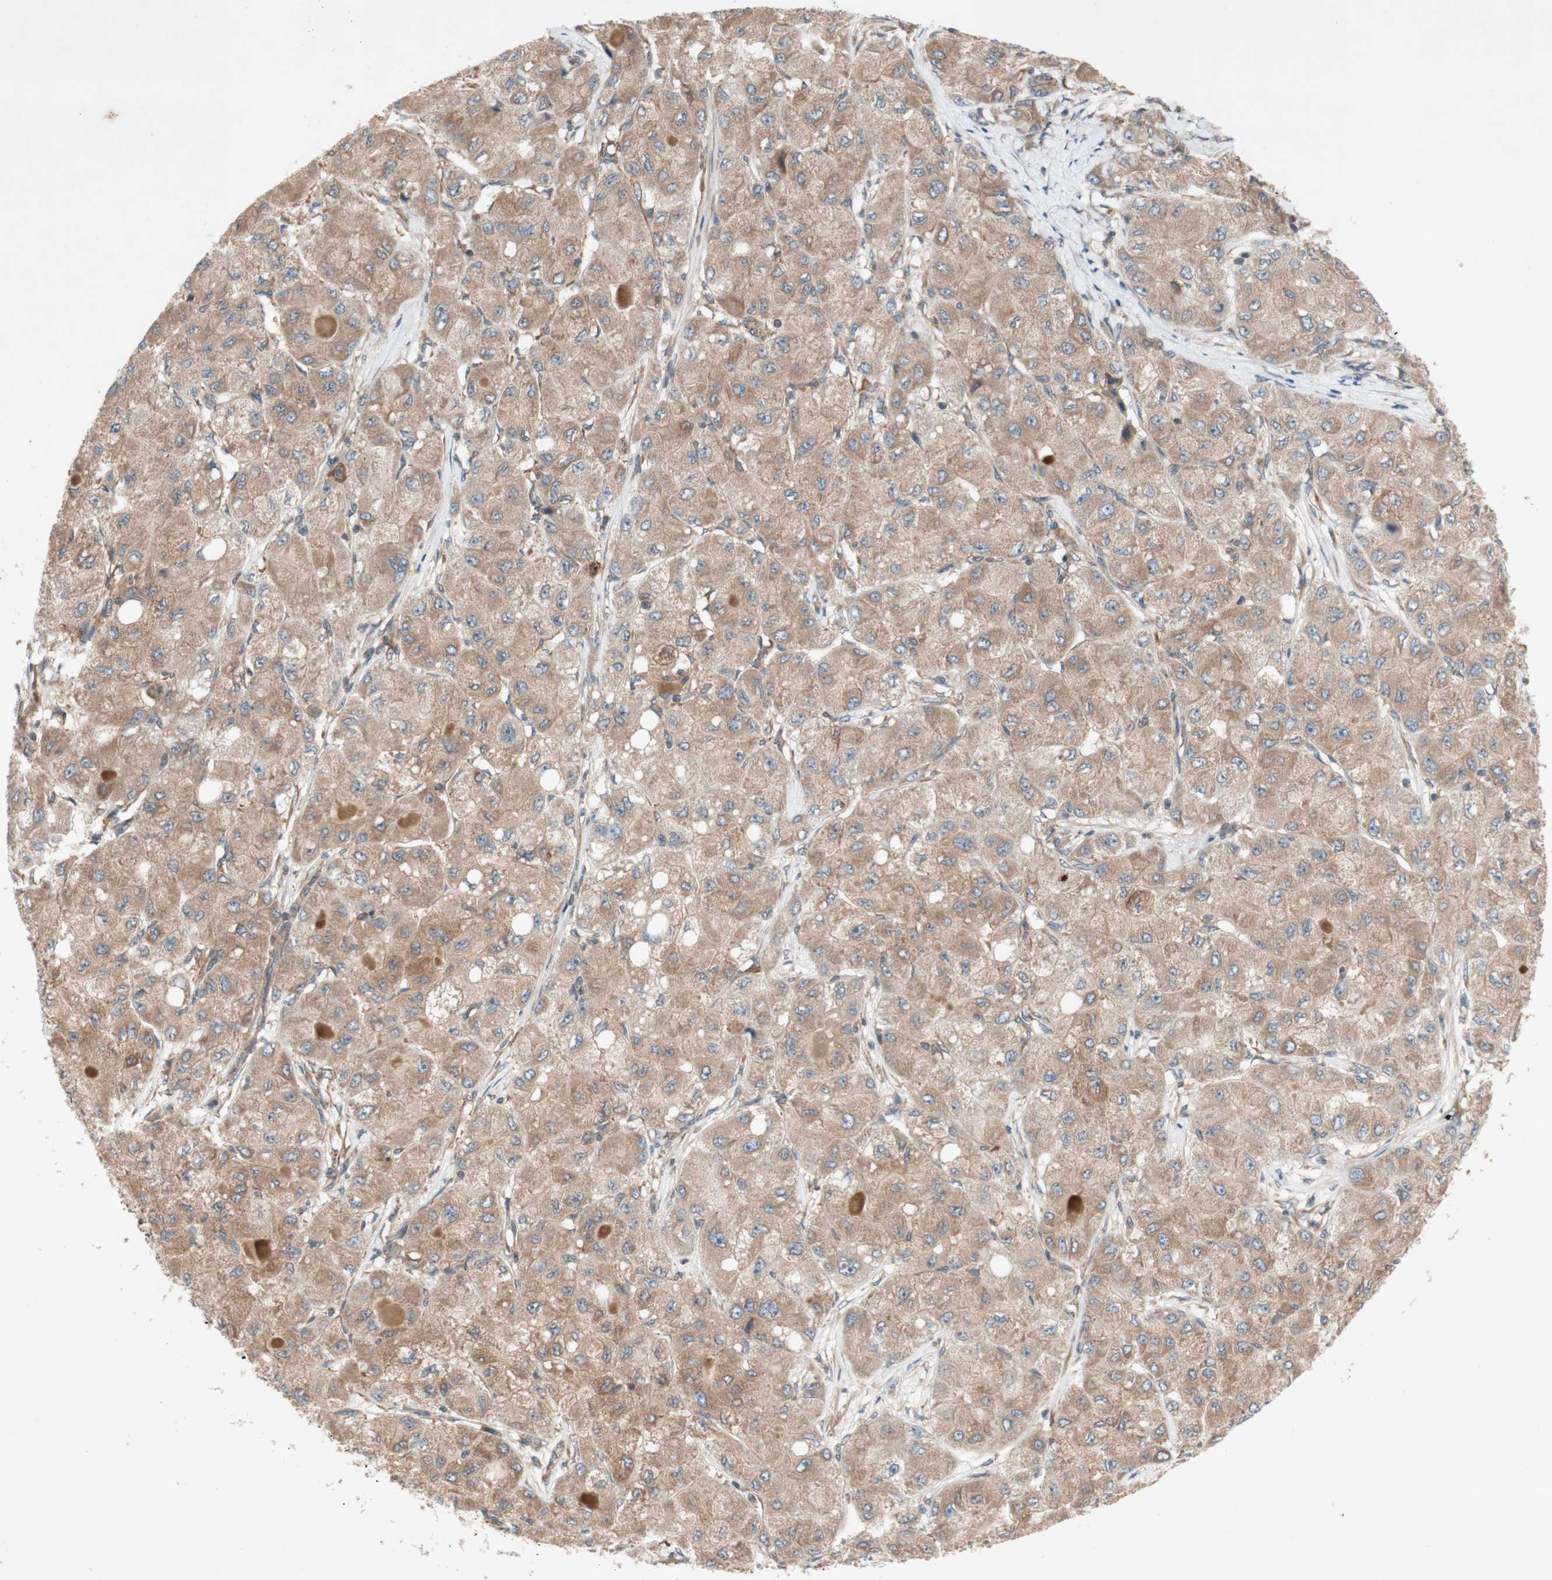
{"staining": {"intensity": "moderate", "quantity": ">75%", "location": "cytoplasmic/membranous"}, "tissue": "liver cancer", "cell_type": "Tumor cells", "image_type": "cancer", "snomed": [{"axis": "morphology", "description": "Carcinoma, Hepatocellular, NOS"}, {"axis": "topography", "description": "Liver"}], "caption": "A brown stain highlights moderate cytoplasmic/membranous staining of a protein in liver cancer tumor cells.", "gene": "SOCS2", "patient": {"sex": "male", "age": 80}}